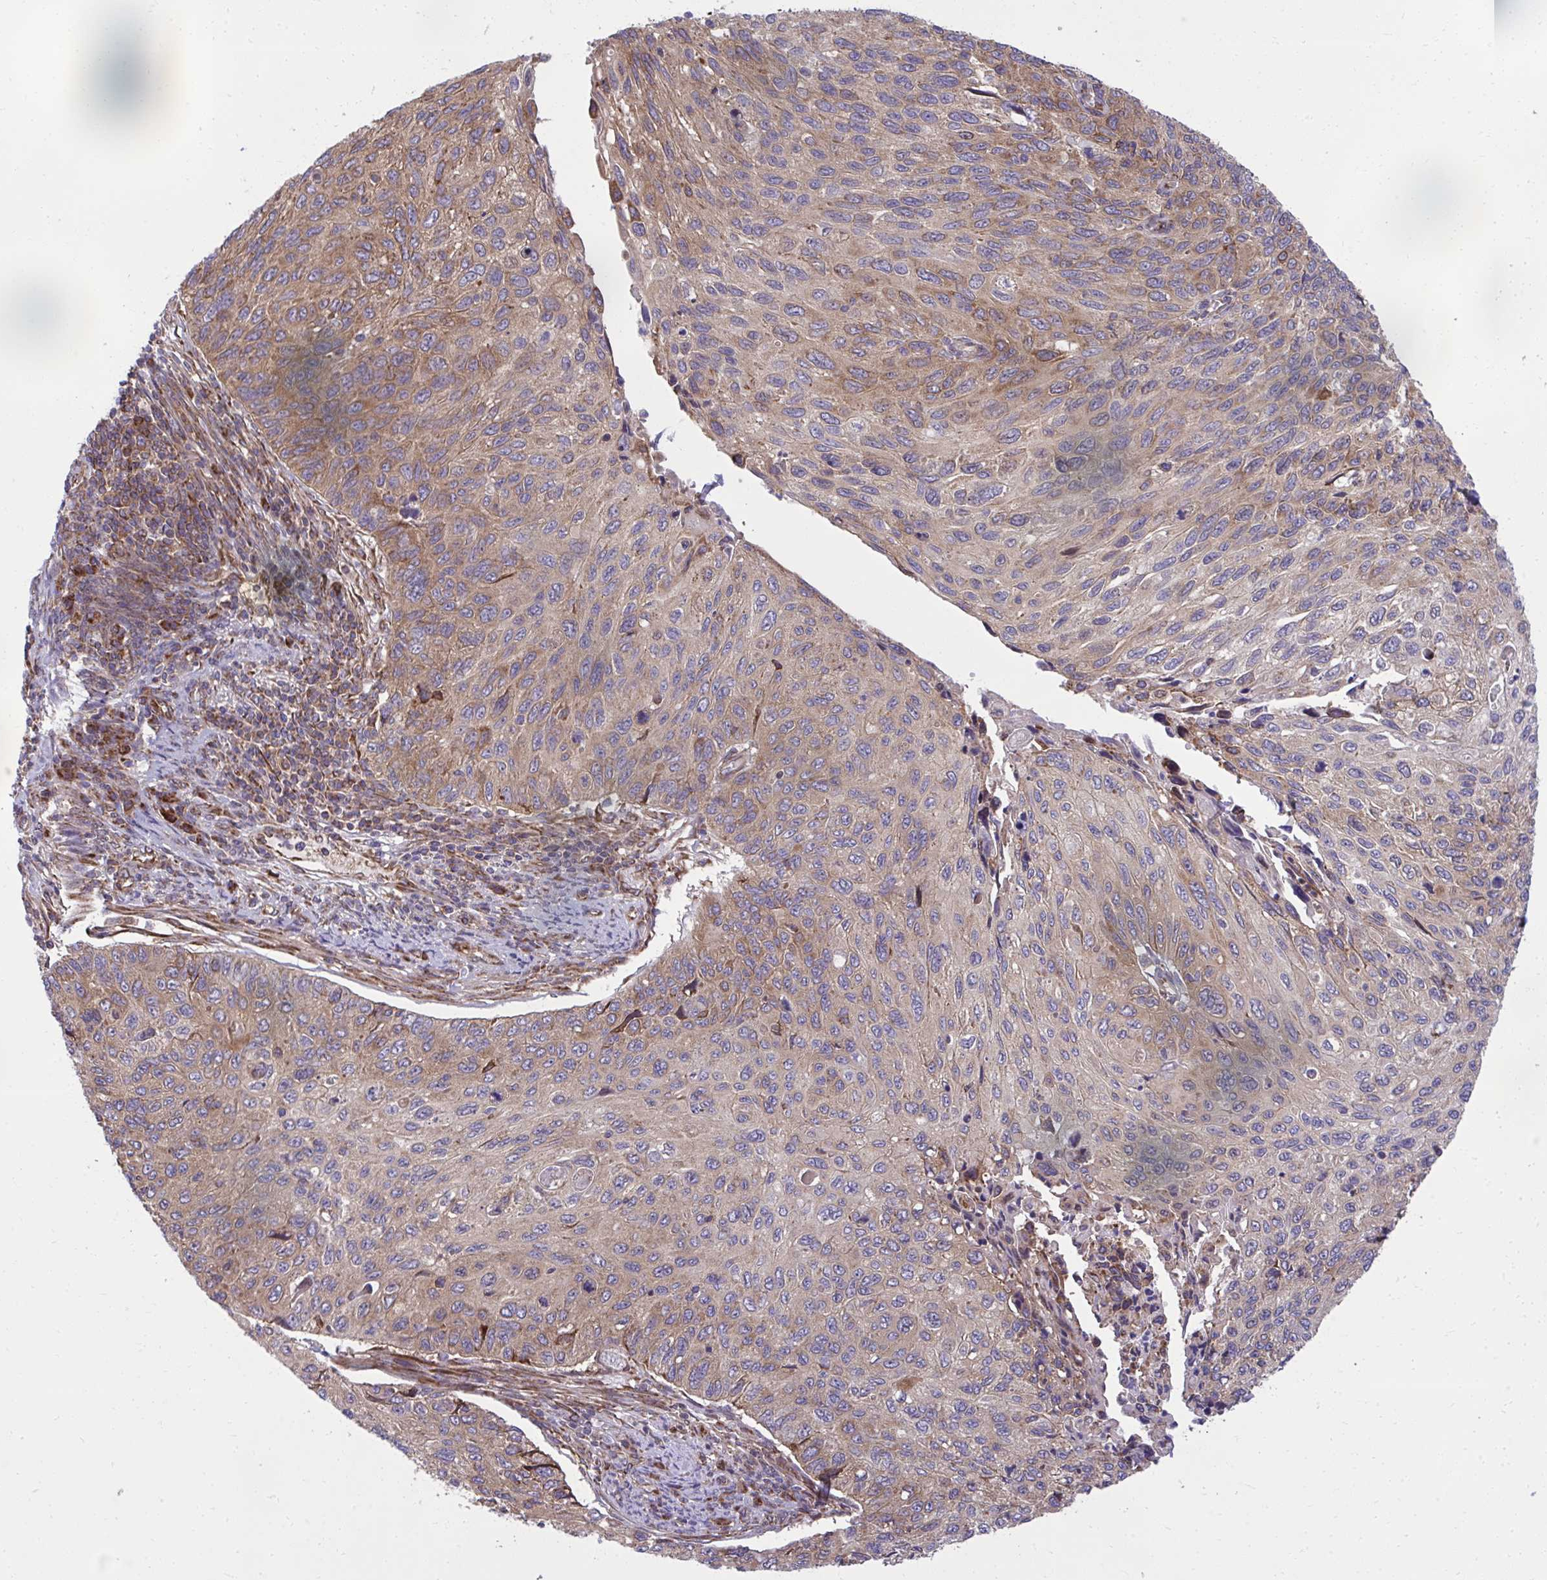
{"staining": {"intensity": "moderate", "quantity": "25%-75%", "location": "cytoplasmic/membranous"}, "tissue": "cervical cancer", "cell_type": "Tumor cells", "image_type": "cancer", "snomed": [{"axis": "morphology", "description": "Squamous cell carcinoma, NOS"}, {"axis": "topography", "description": "Cervix"}], "caption": "Human cervical squamous cell carcinoma stained with a brown dye displays moderate cytoplasmic/membranous positive staining in approximately 25%-75% of tumor cells.", "gene": "NMNAT3", "patient": {"sex": "female", "age": 70}}